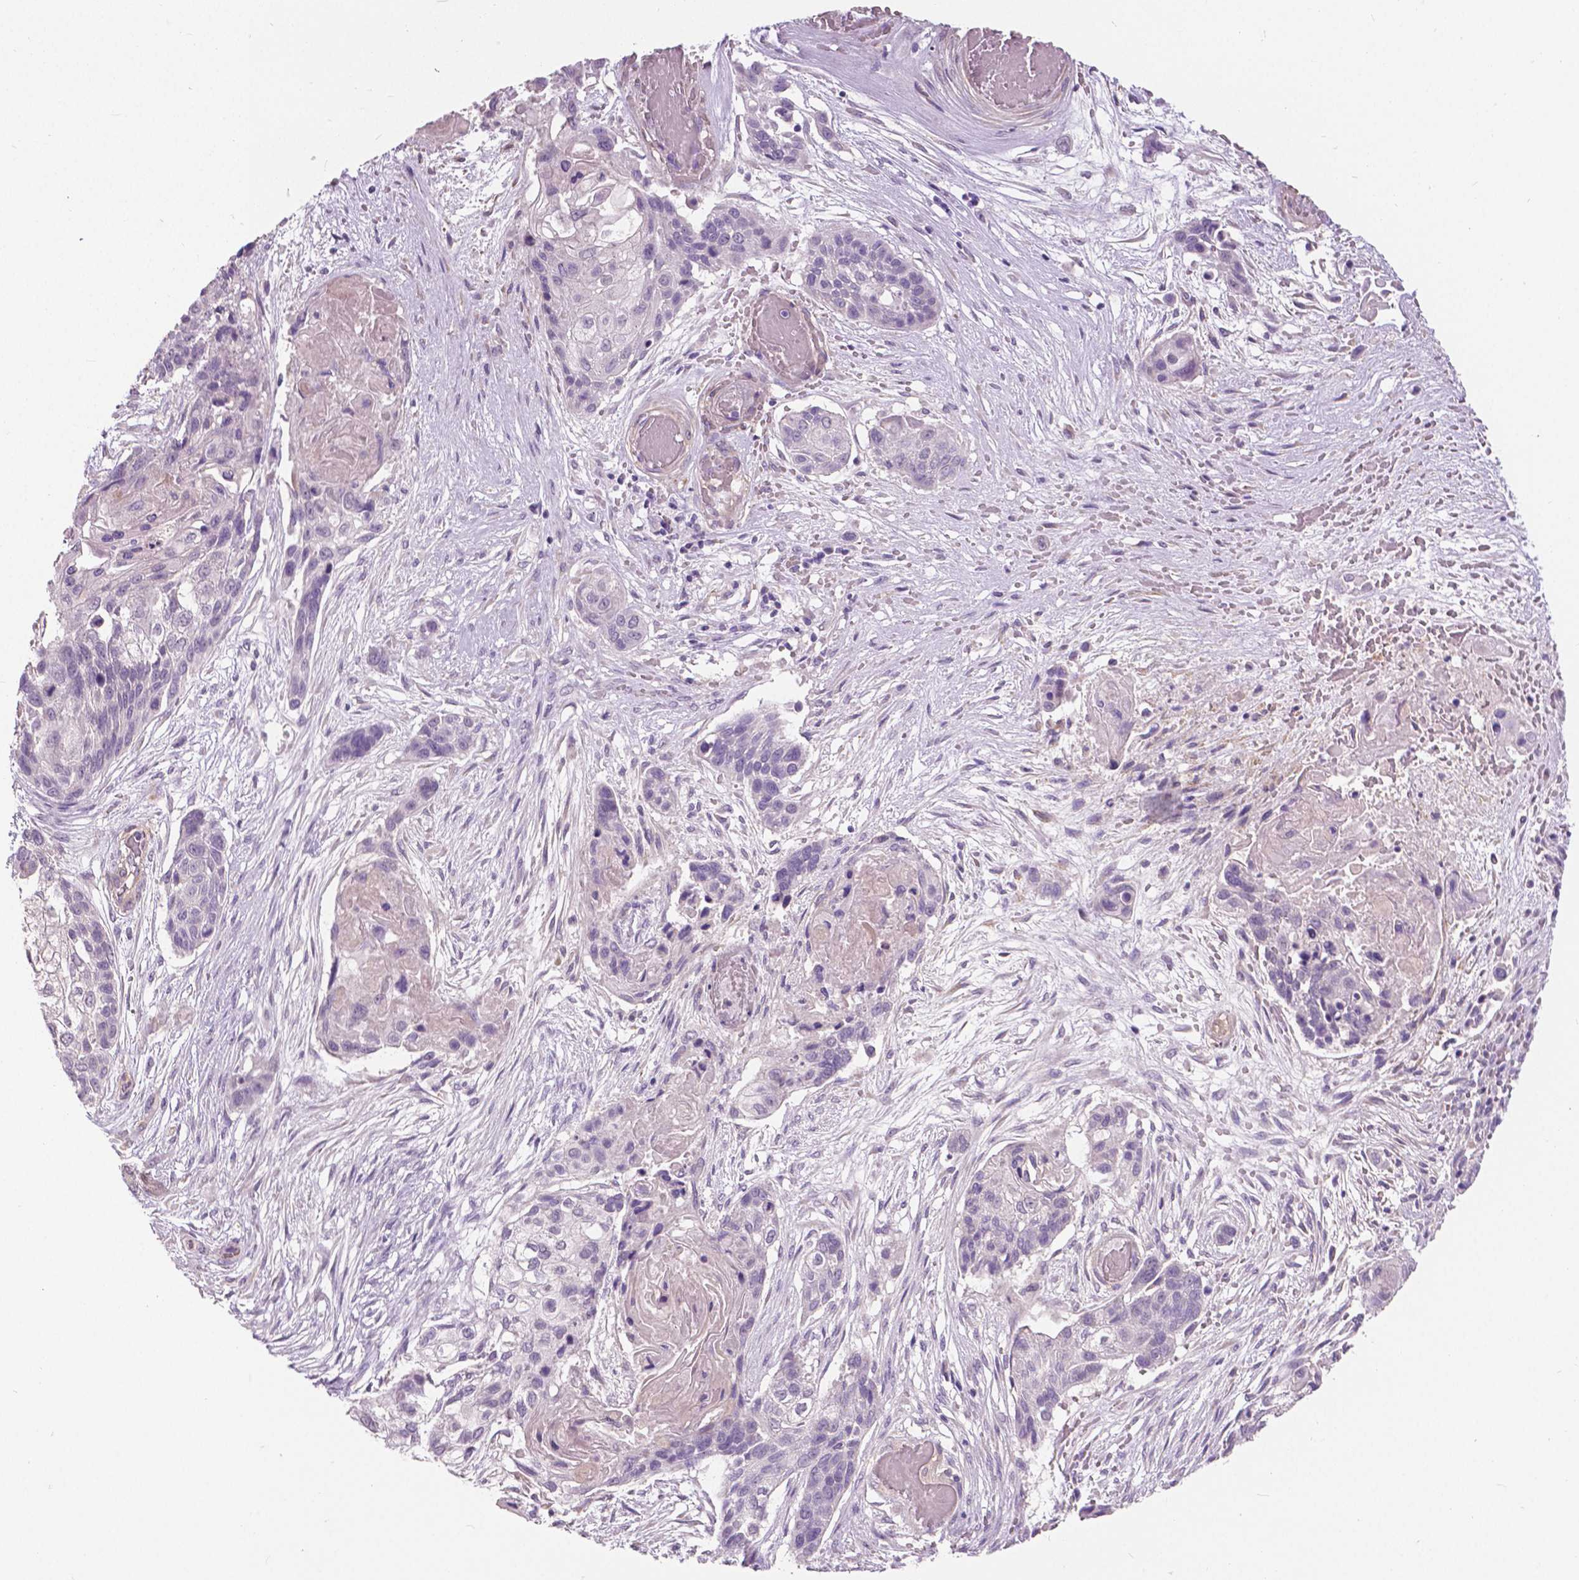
{"staining": {"intensity": "negative", "quantity": "none", "location": "none"}, "tissue": "lung cancer", "cell_type": "Tumor cells", "image_type": "cancer", "snomed": [{"axis": "morphology", "description": "Squamous cell carcinoma, NOS"}, {"axis": "topography", "description": "Lung"}], "caption": "Image shows no significant protein expression in tumor cells of lung cancer (squamous cell carcinoma).", "gene": "FOXA1", "patient": {"sex": "male", "age": 69}}